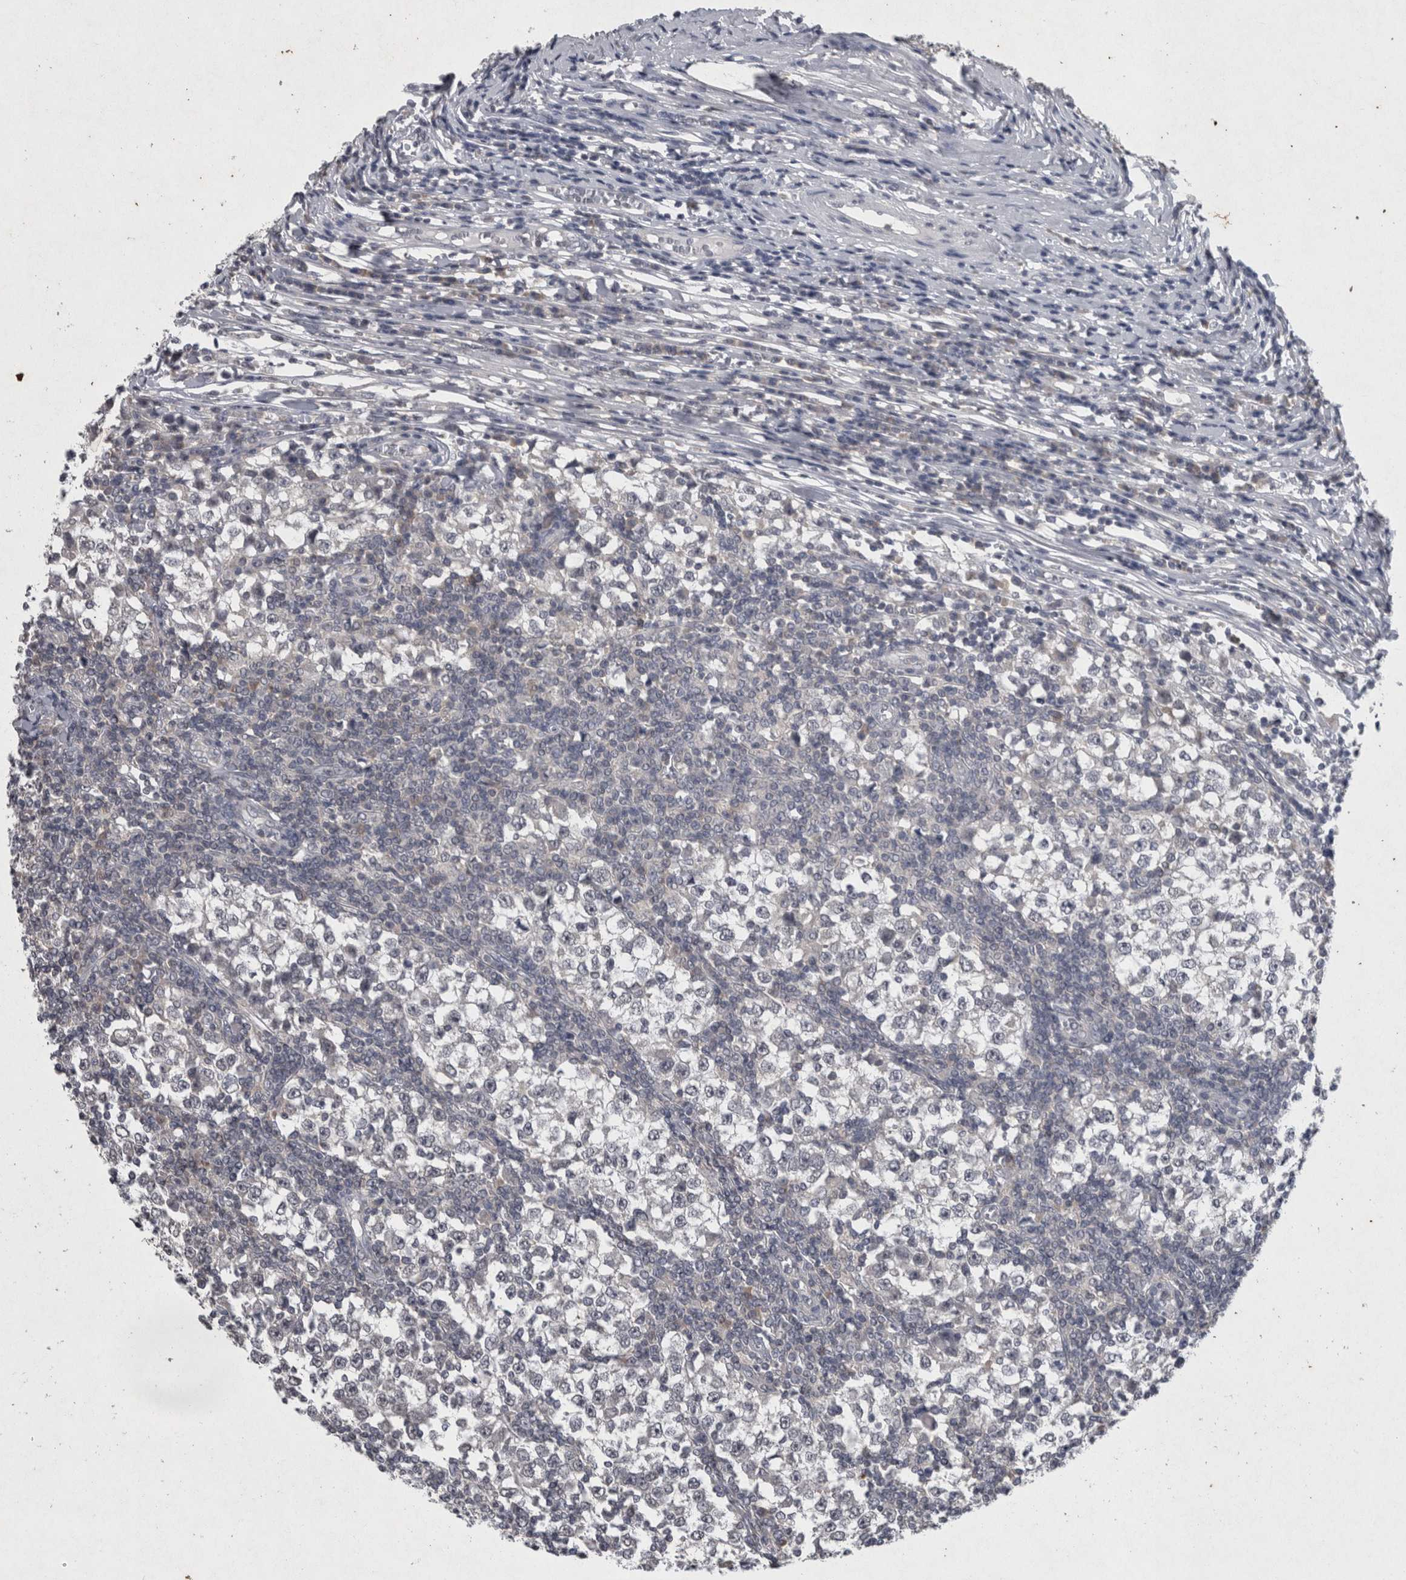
{"staining": {"intensity": "negative", "quantity": "none", "location": "none"}, "tissue": "testis cancer", "cell_type": "Tumor cells", "image_type": "cancer", "snomed": [{"axis": "morphology", "description": "Seminoma, NOS"}, {"axis": "topography", "description": "Testis"}], "caption": "Protein analysis of seminoma (testis) shows no significant staining in tumor cells.", "gene": "WNT7A", "patient": {"sex": "male", "age": 65}}